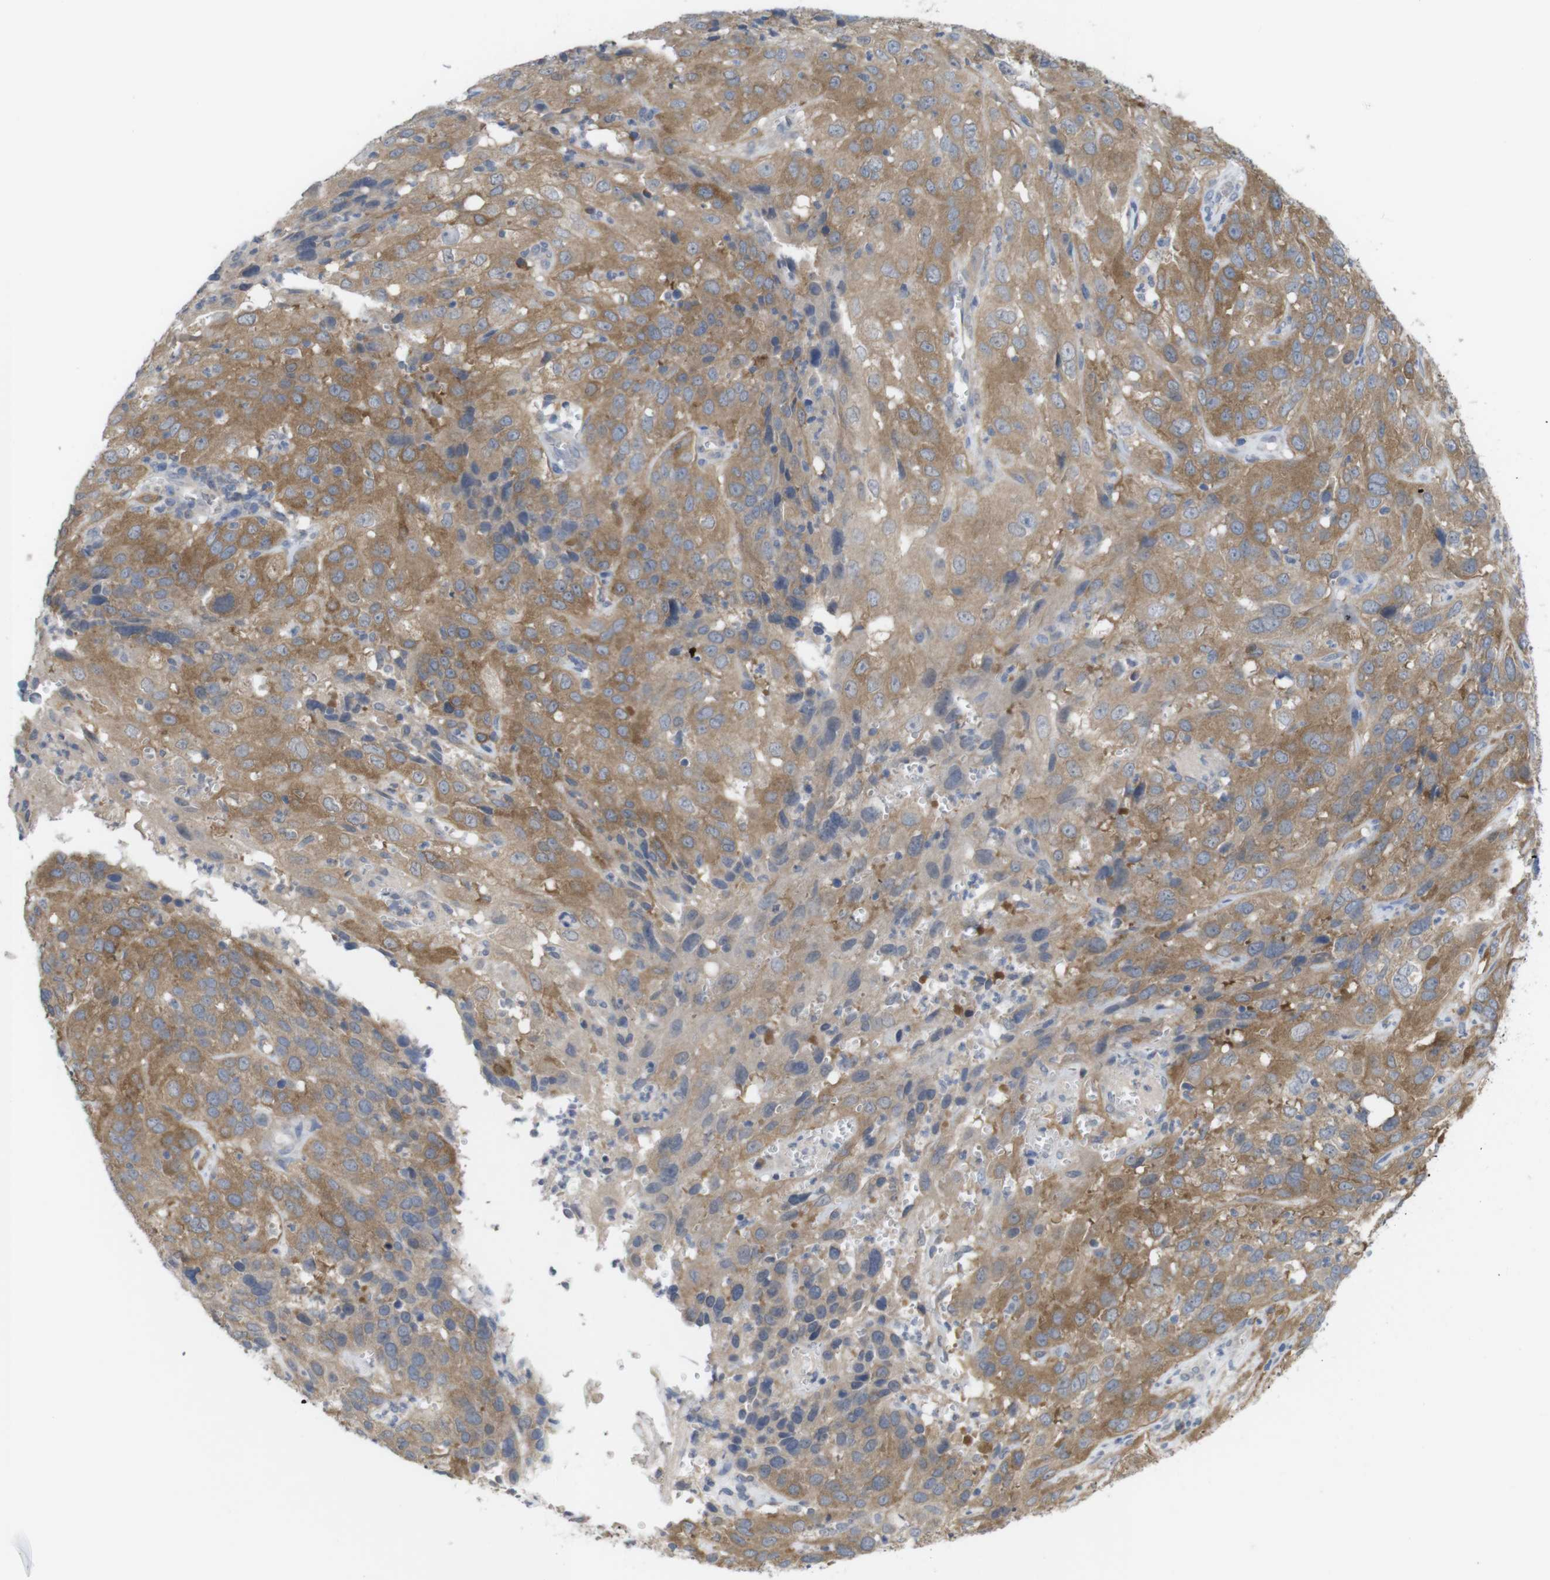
{"staining": {"intensity": "moderate", "quantity": ">75%", "location": "cytoplasmic/membranous"}, "tissue": "cervical cancer", "cell_type": "Tumor cells", "image_type": "cancer", "snomed": [{"axis": "morphology", "description": "Squamous cell carcinoma, NOS"}, {"axis": "topography", "description": "Cervix"}], "caption": "Immunohistochemistry (IHC) photomicrograph of neoplastic tissue: cervical cancer (squamous cell carcinoma) stained using IHC displays medium levels of moderate protein expression localized specifically in the cytoplasmic/membranous of tumor cells, appearing as a cytoplasmic/membranous brown color.", "gene": "BCAR3", "patient": {"sex": "female", "age": 32}}